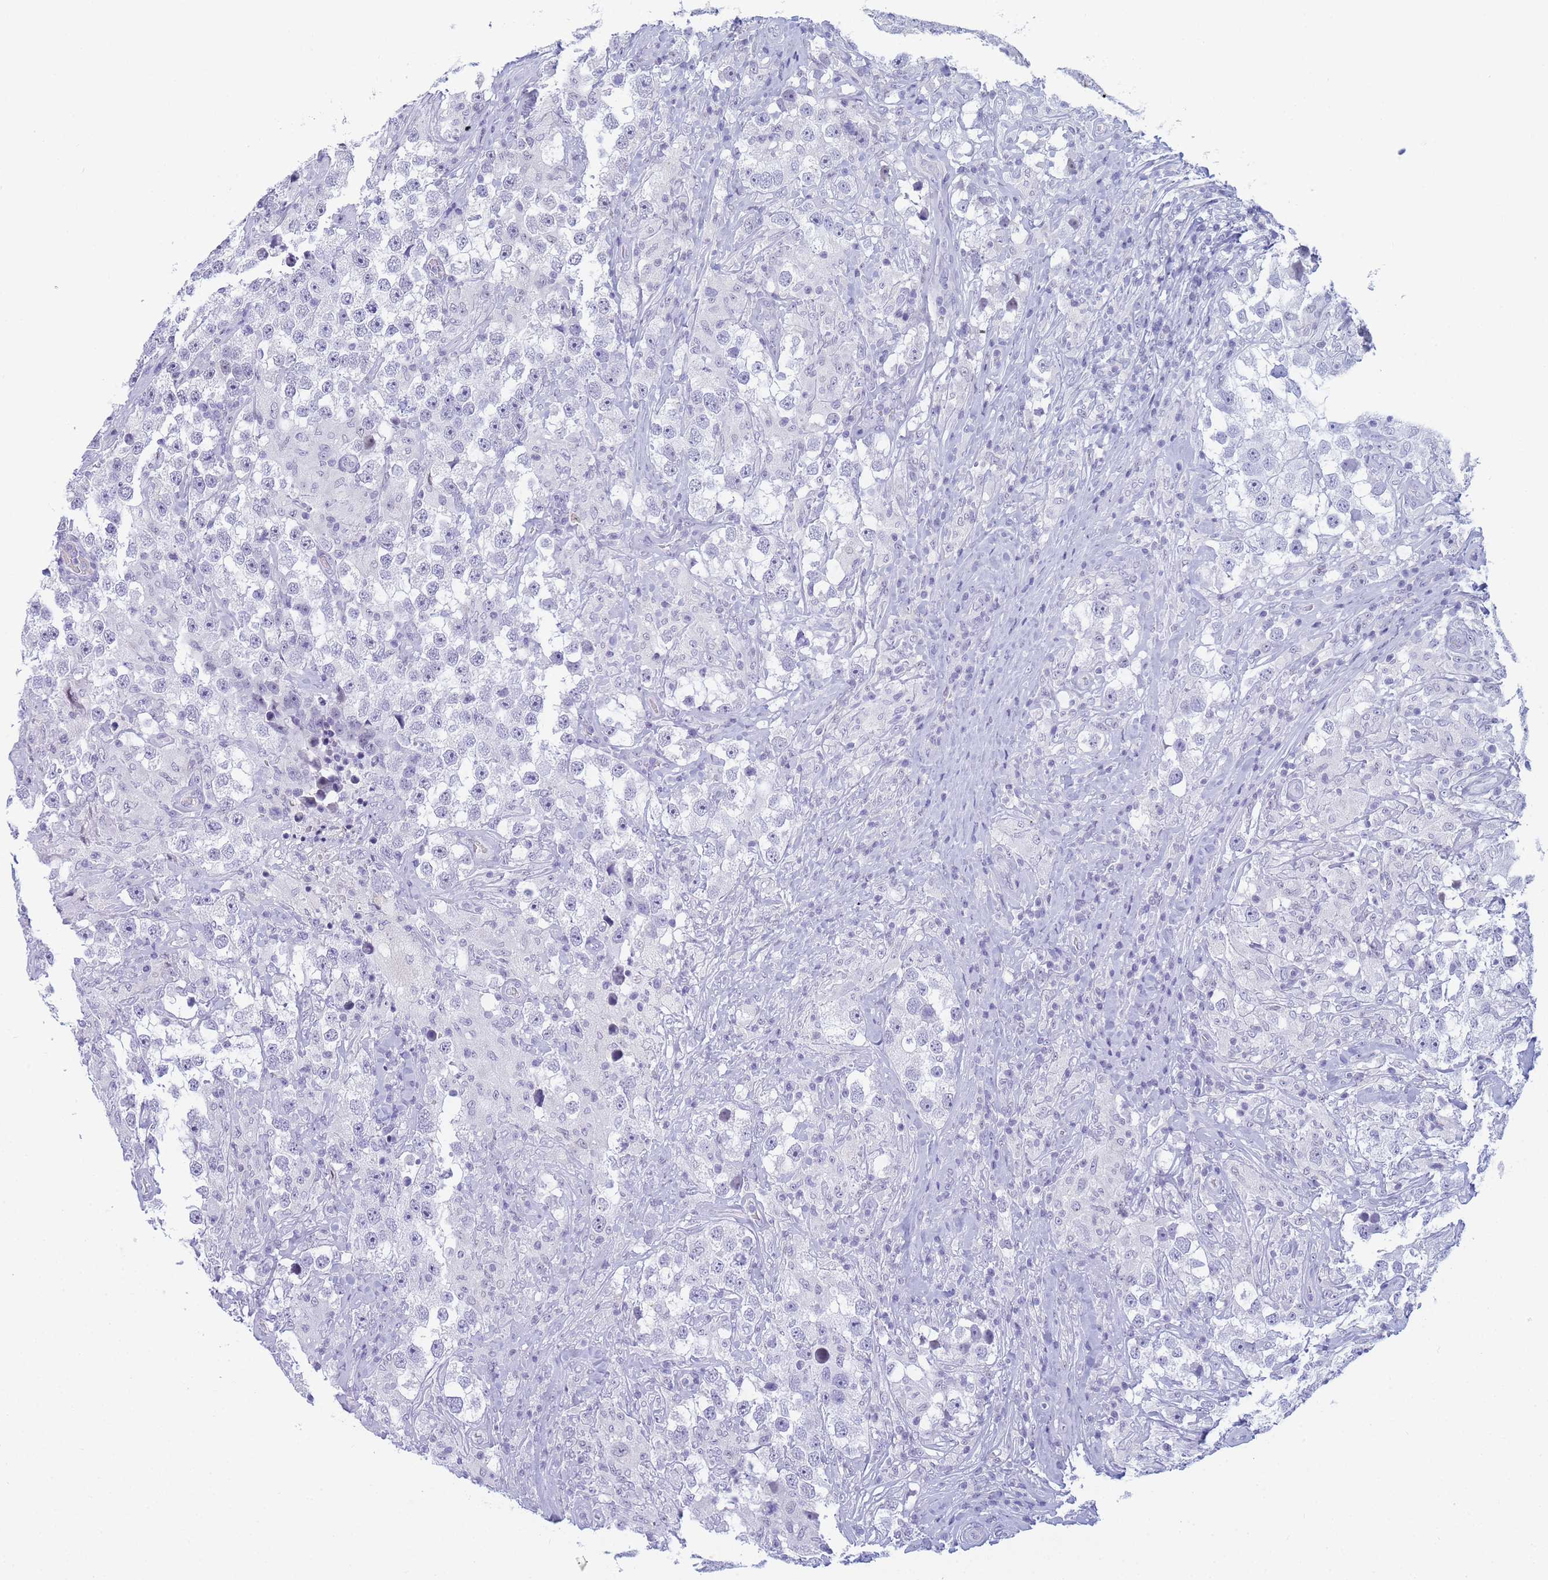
{"staining": {"intensity": "negative", "quantity": "none", "location": "none"}, "tissue": "testis cancer", "cell_type": "Tumor cells", "image_type": "cancer", "snomed": [{"axis": "morphology", "description": "Seminoma, NOS"}, {"axis": "topography", "description": "Testis"}], "caption": "High power microscopy micrograph of an immunohistochemistry (IHC) histopathology image of seminoma (testis), revealing no significant positivity in tumor cells.", "gene": "SNX20", "patient": {"sex": "male", "age": 46}}